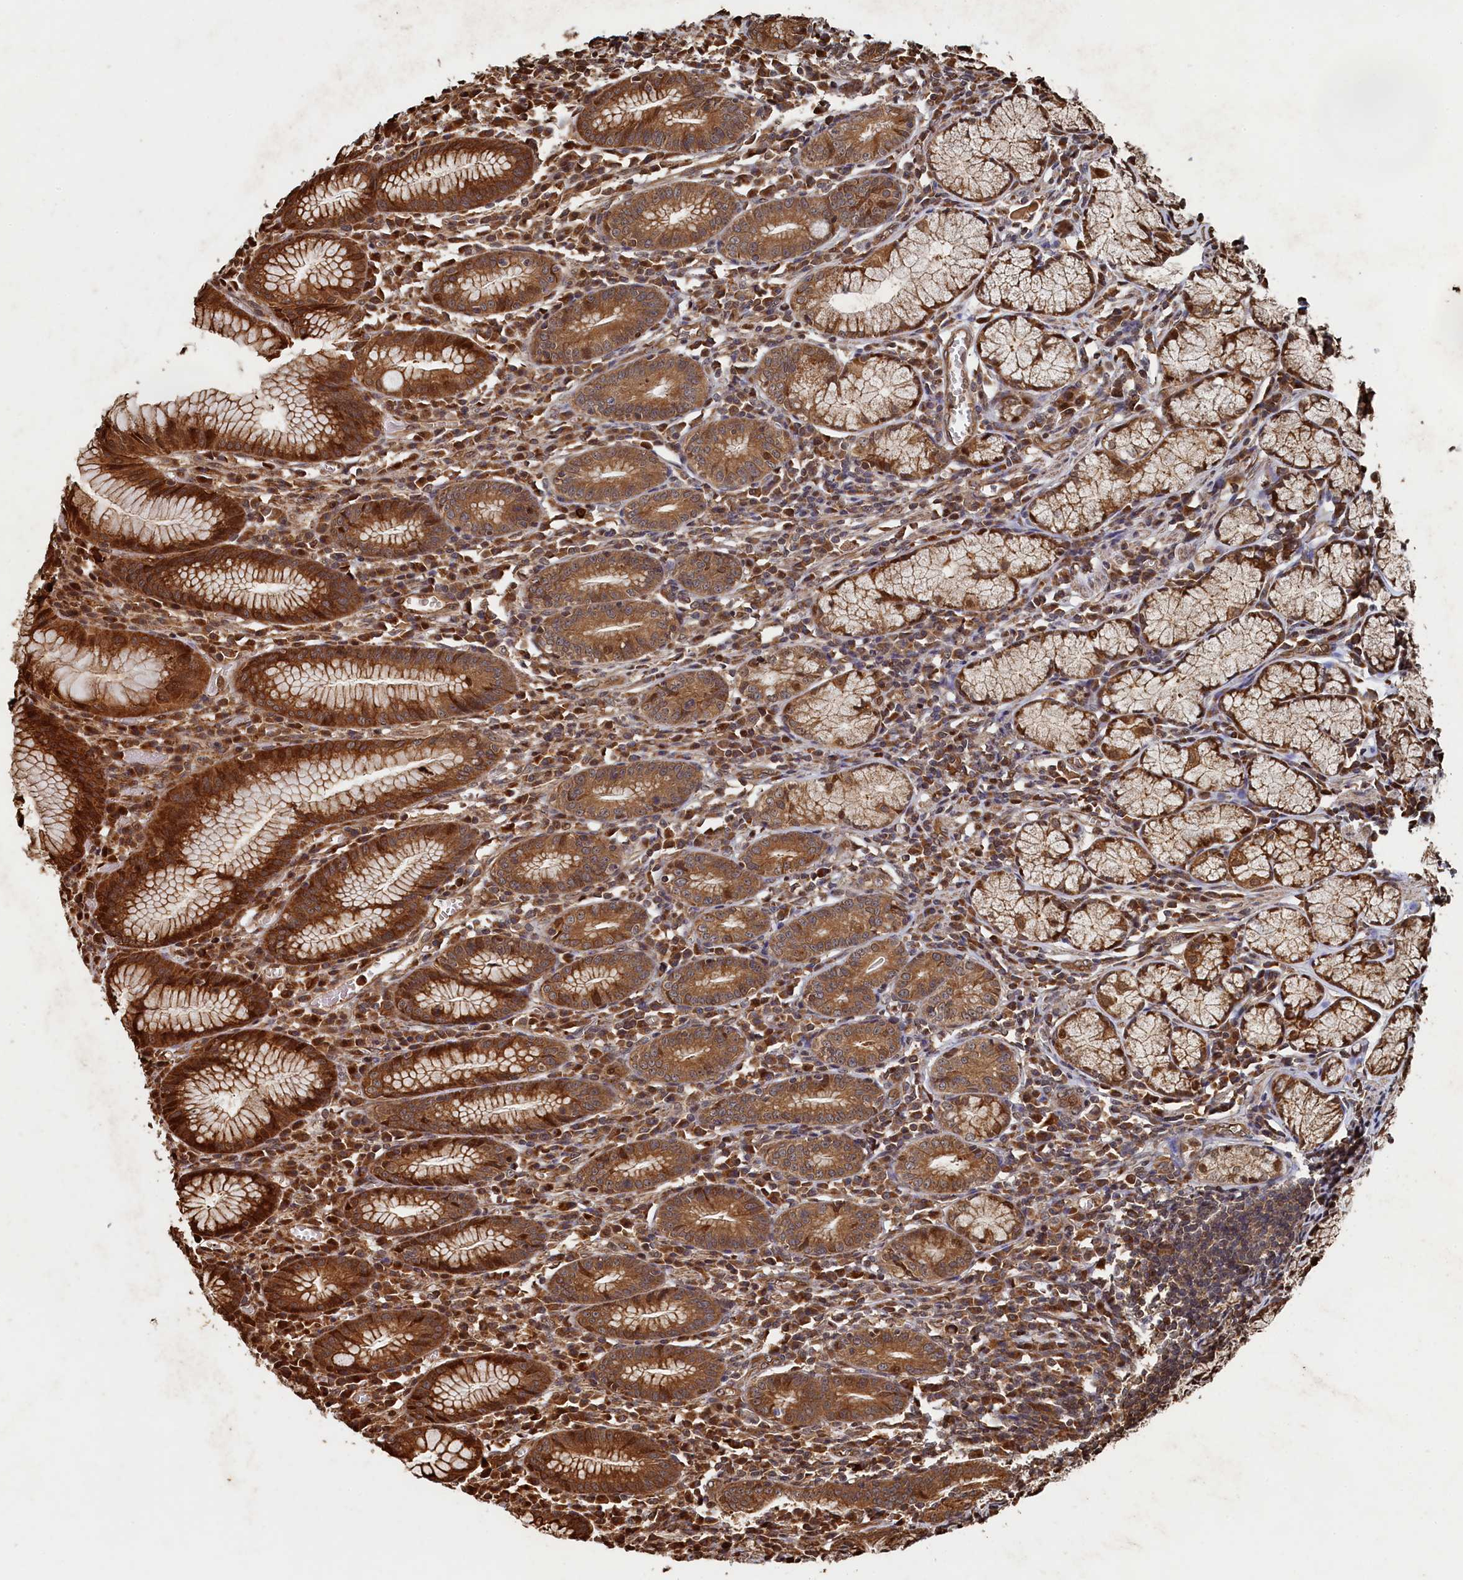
{"staining": {"intensity": "strong", "quantity": ">75%", "location": "cytoplasmic/membranous"}, "tissue": "stomach", "cell_type": "Glandular cells", "image_type": "normal", "snomed": [{"axis": "morphology", "description": "Normal tissue, NOS"}, {"axis": "topography", "description": "Stomach"}], "caption": "The immunohistochemical stain highlights strong cytoplasmic/membranous staining in glandular cells of unremarkable stomach. (brown staining indicates protein expression, while blue staining denotes nuclei).", "gene": "PIGN", "patient": {"sex": "male", "age": 55}}